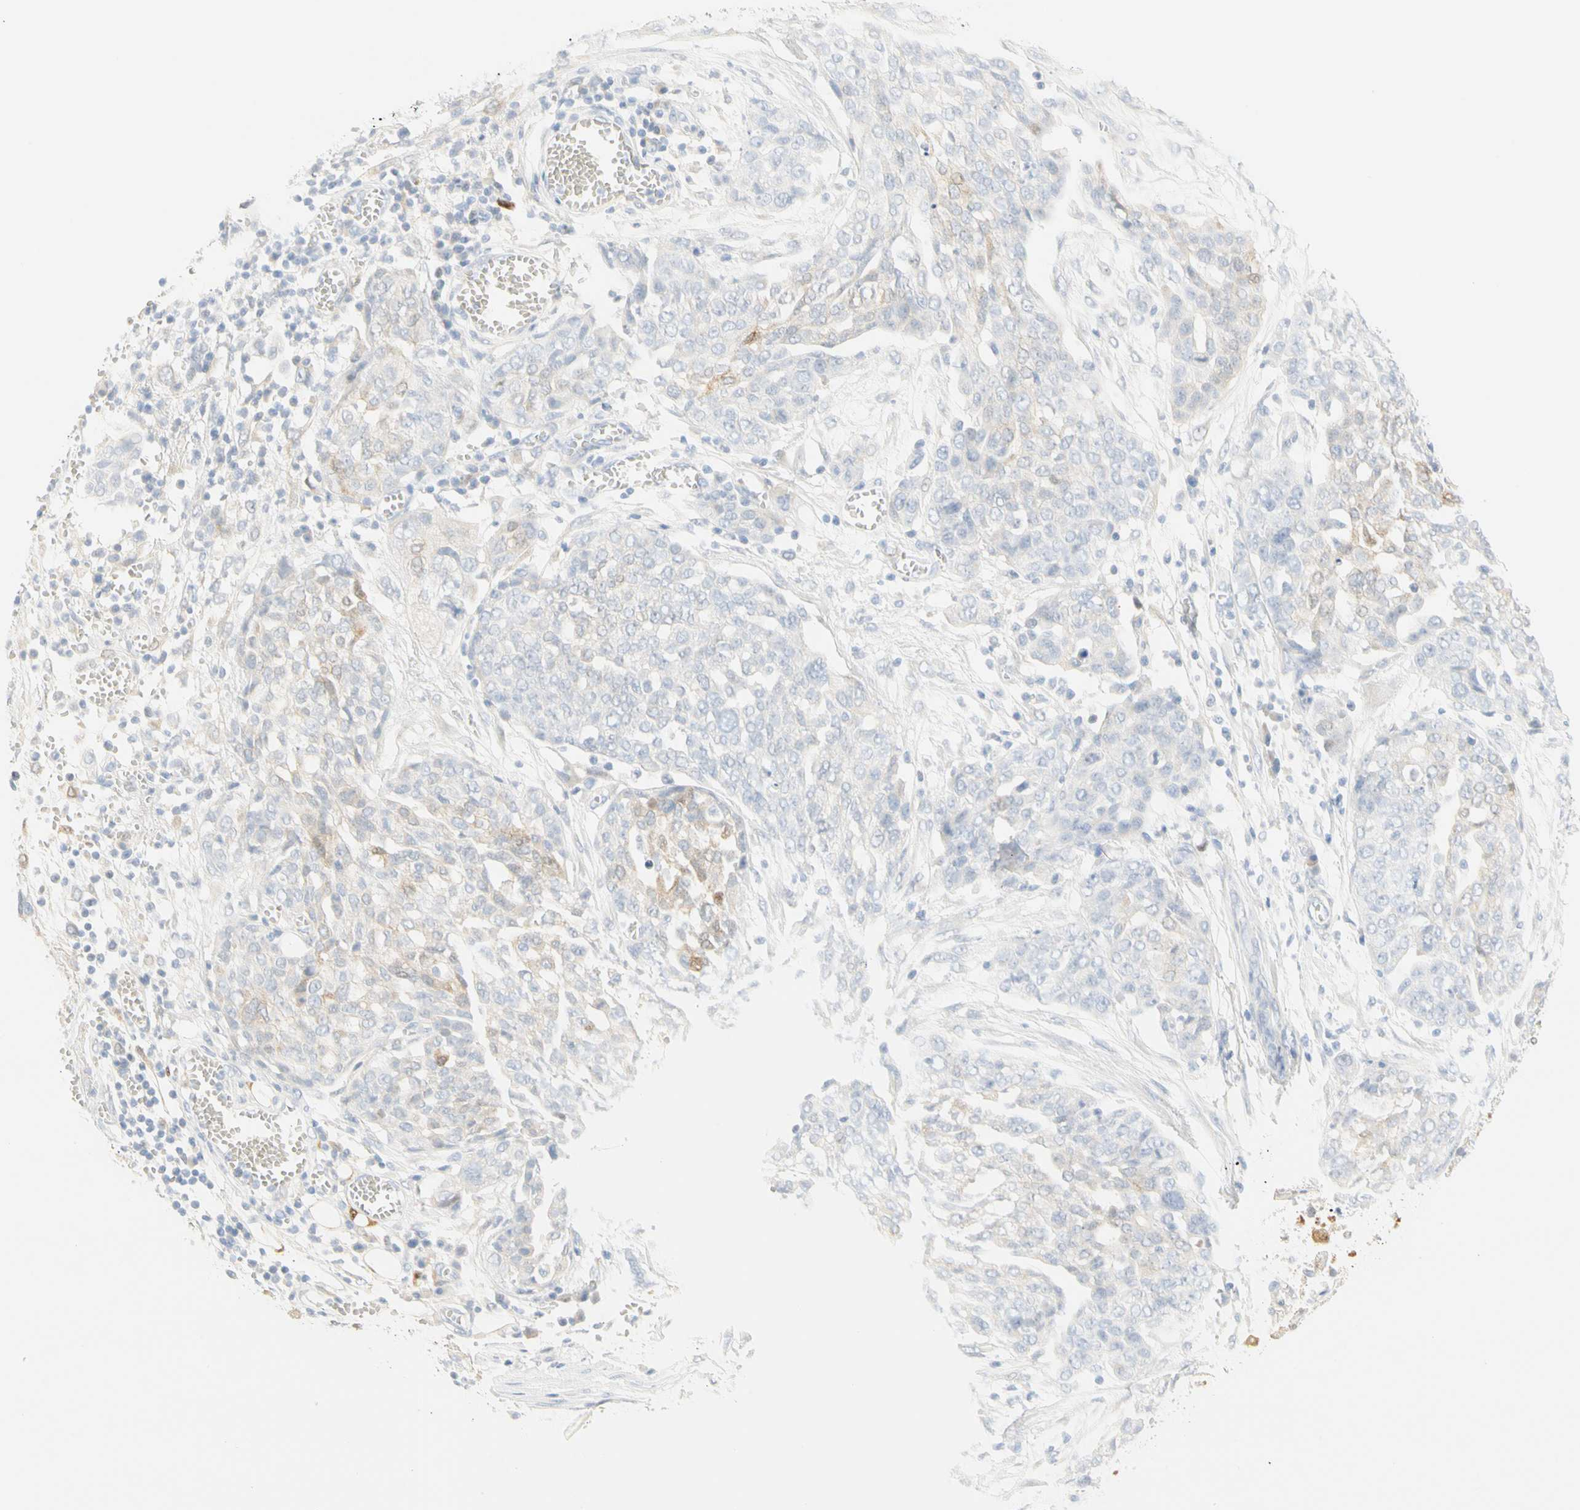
{"staining": {"intensity": "negative", "quantity": "none", "location": "none"}, "tissue": "ovarian cancer", "cell_type": "Tumor cells", "image_type": "cancer", "snomed": [{"axis": "morphology", "description": "Cystadenocarcinoma, serous, NOS"}, {"axis": "topography", "description": "Soft tissue"}, {"axis": "topography", "description": "Ovary"}], "caption": "Protein analysis of ovarian cancer displays no significant staining in tumor cells.", "gene": "SELENBP1", "patient": {"sex": "female", "age": 57}}